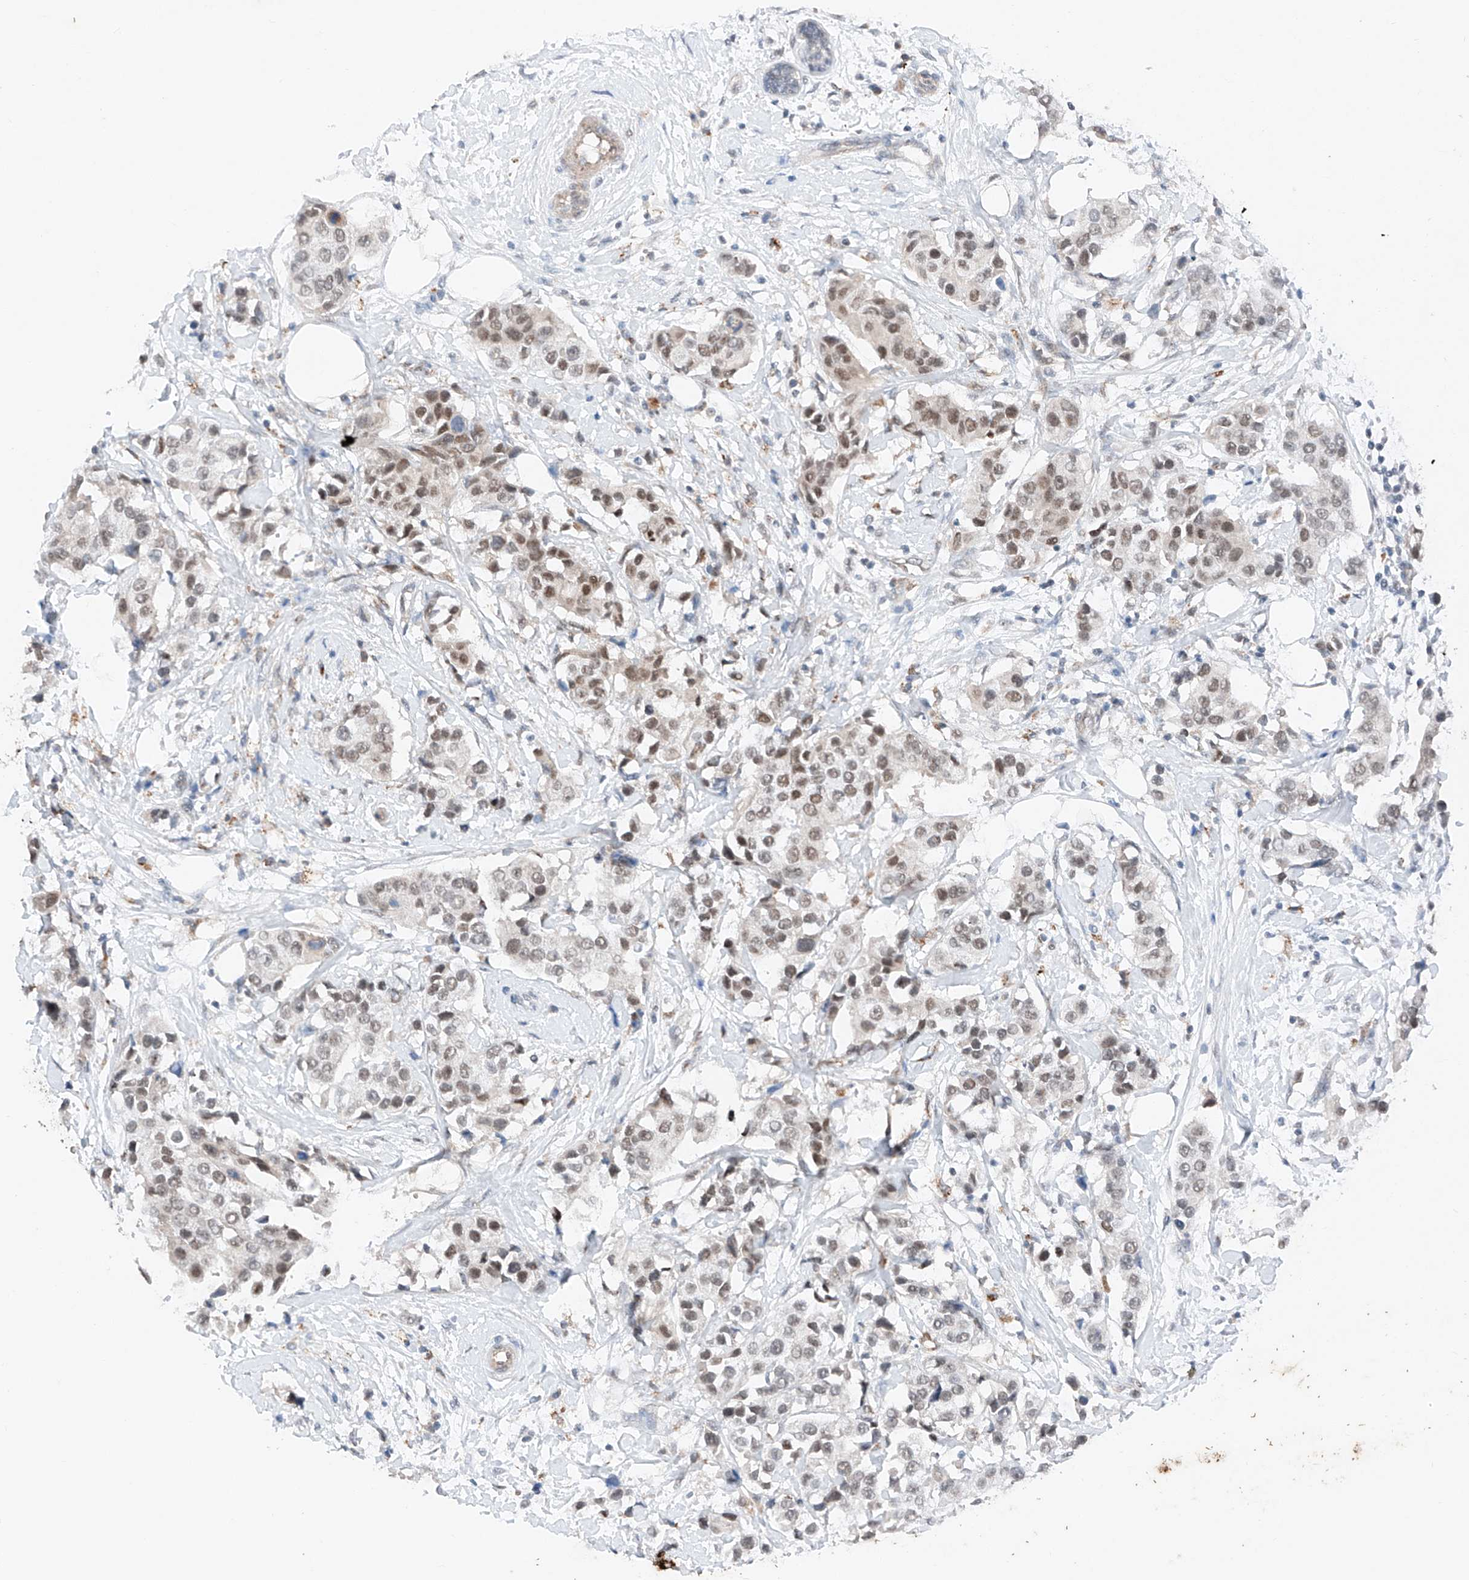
{"staining": {"intensity": "moderate", "quantity": "<25%", "location": "nuclear"}, "tissue": "breast cancer", "cell_type": "Tumor cells", "image_type": "cancer", "snomed": [{"axis": "morphology", "description": "Normal tissue, NOS"}, {"axis": "morphology", "description": "Duct carcinoma"}, {"axis": "topography", "description": "Breast"}], "caption": "A brown stain highlights moderate nuclear positivity of a protein in intraductal carcinoma (breast) tumor cells.", "gene": "TBX4", "patient": {"sex": "female", "age": 39}}